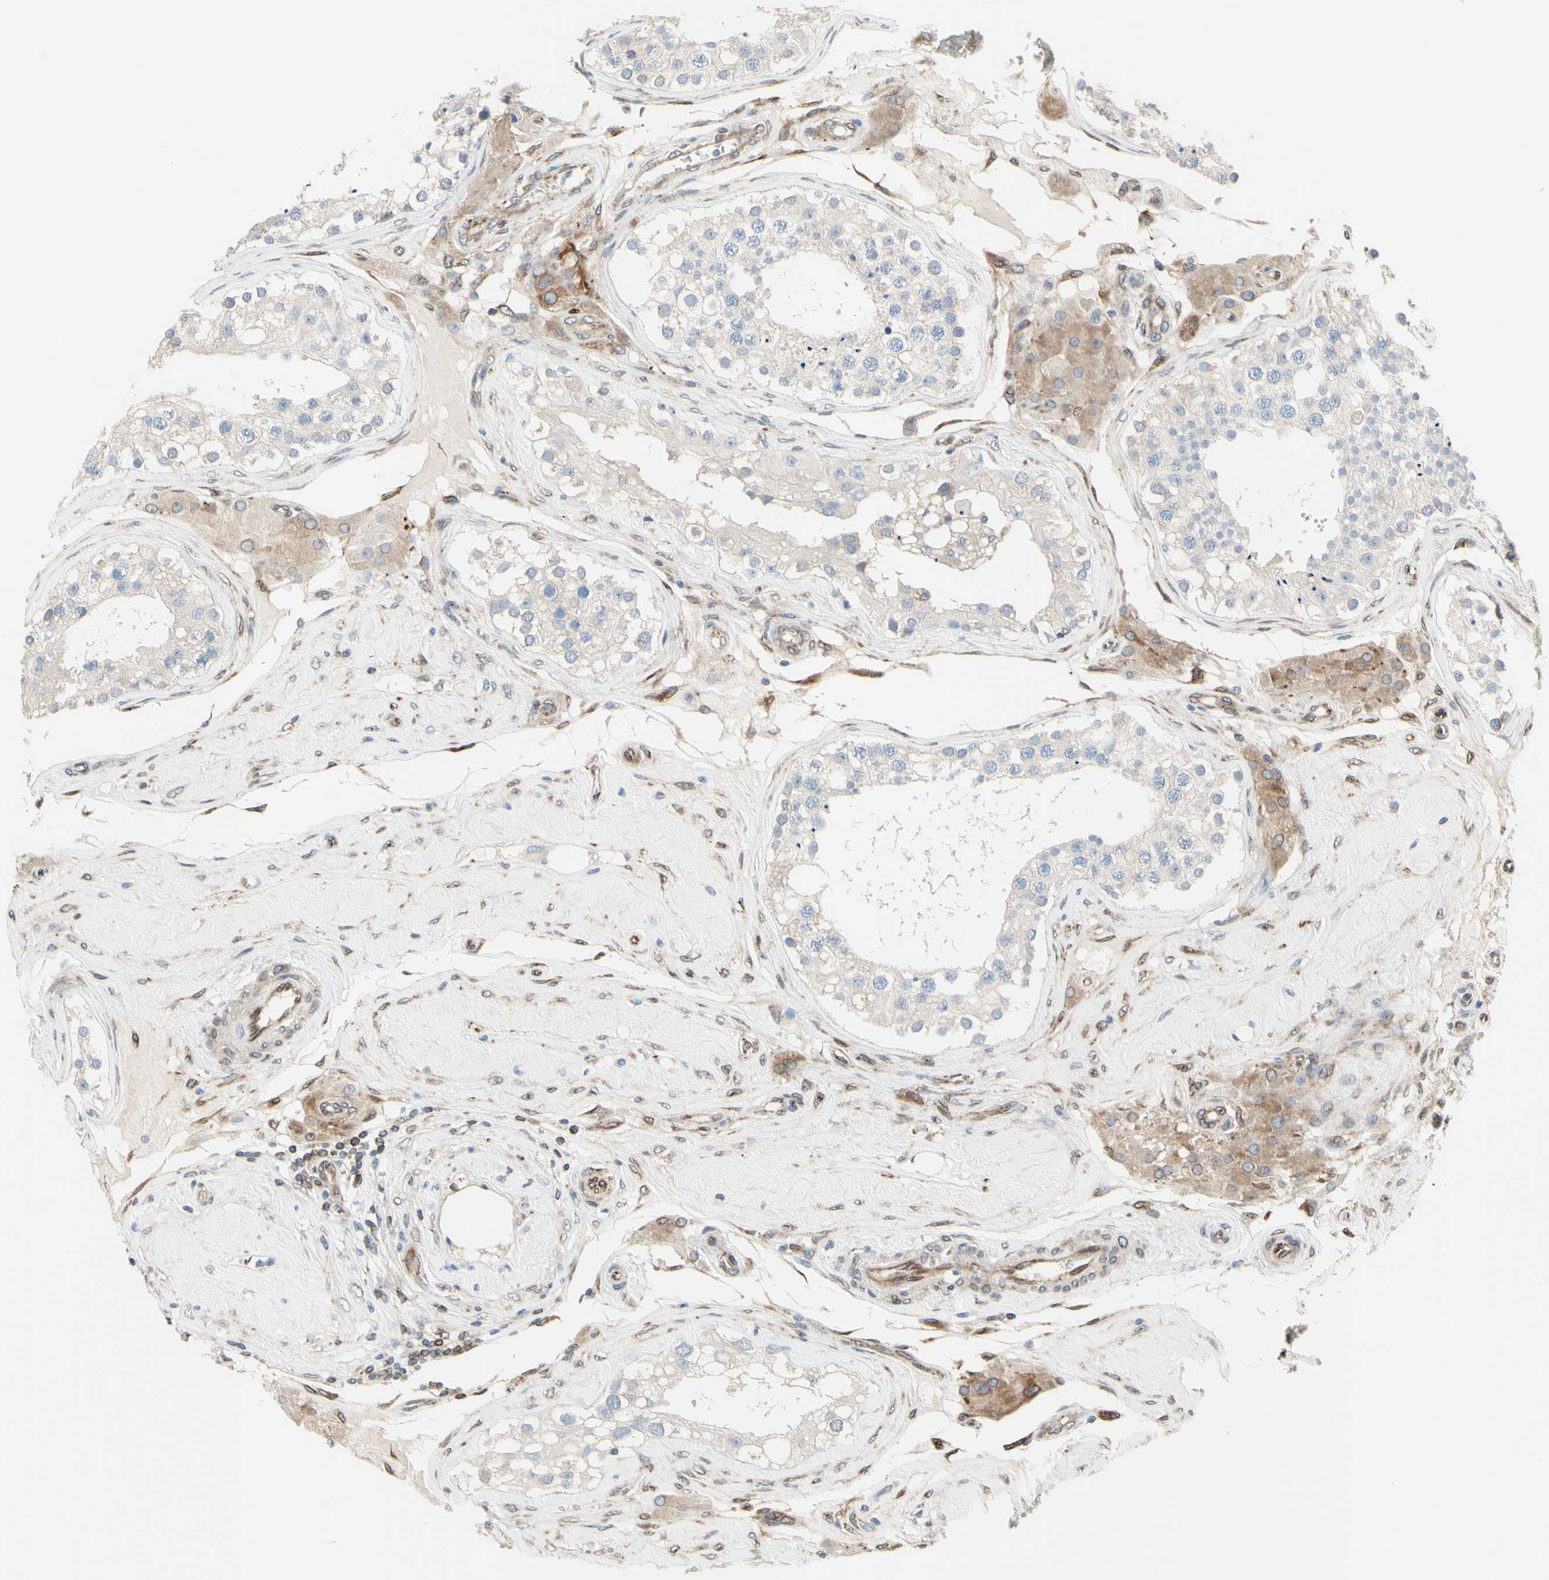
{"staining": {"intensity": "weak", "quantity": "25%-75%", "location": "cytoplasmic/membranous"}, "tissue": "testis", "cell_type": "Cells in seminiferous ducts", "image_type": "normal", "snomed": [{"axis": "morphology", "description": "Normal tissue, NOS"}, {"axis": "topography", "description": "Testis"}], "caption": "This image exhibits benign testis stained with immunohistochemistry to label a protein in brown. The cytoplasmic/membranous of cells in seminiferous ducts show weak positivity for the protein. Nuclei are counter-stained blue.", "gene": "TRAF2", "patient": {"sex": "male", "age": 68}}